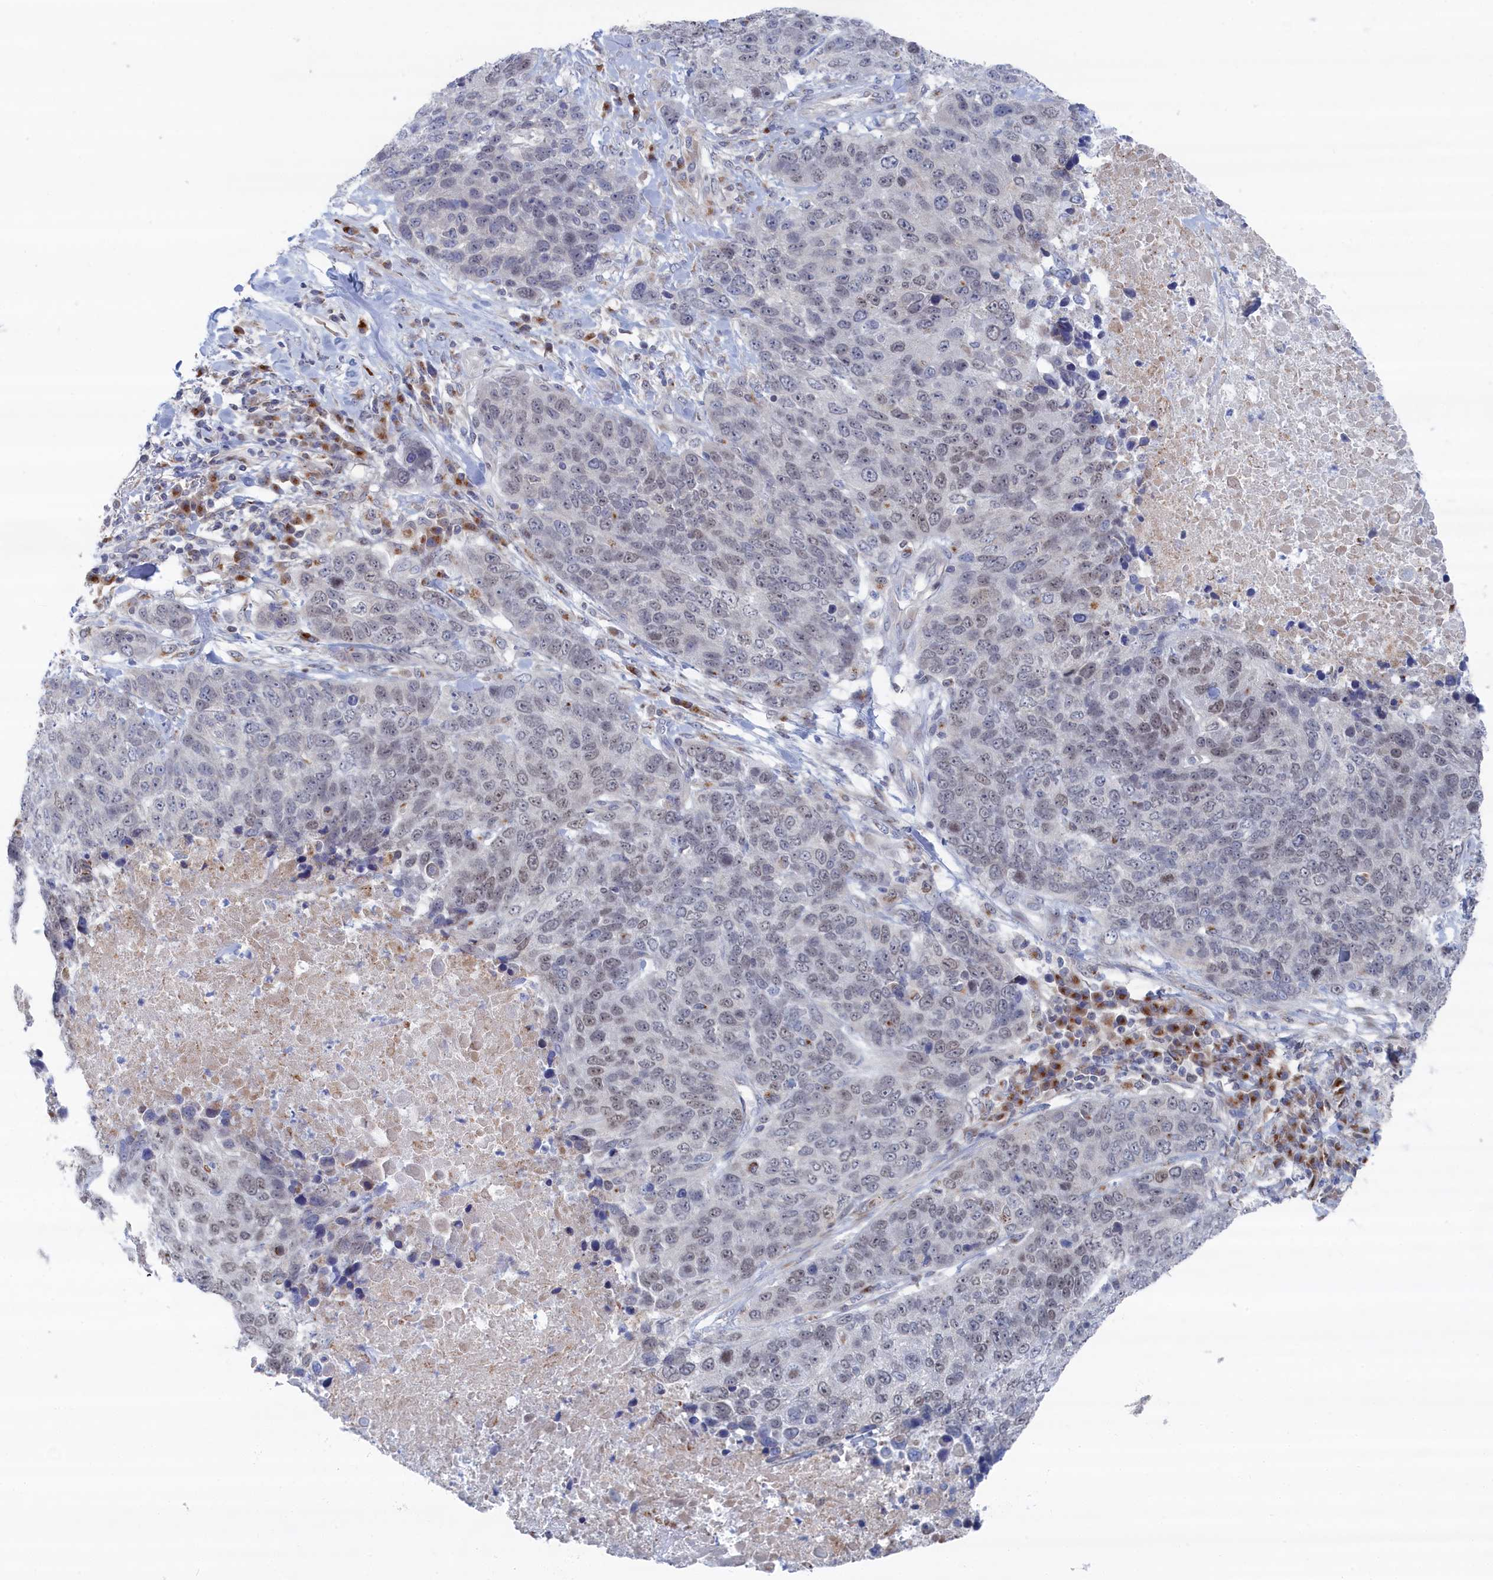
{"staining": {"intensity": "weak", "quantity": "25%-75%", "location": "nuclear"}, "tissue": "lung cancer", "cell_type": "Tumor cells", "image_type": "cancer", "snomed": [{"axis": "morphology", "description": "Normal tissue, NOS"}, {"axis": "morphology", "description": "Squamous cell carcinoma, NOS"}, {"axis": "topography", "description": "Lymph node"}, {"axis": "topography", "description": "Lung"}], "caption": "Weak nuclear protein expression is identified in about 25%-75% of tumor cells in lung cancer.", "gene": "IRX1", "patient": {"sex": "male", "age": 66}}